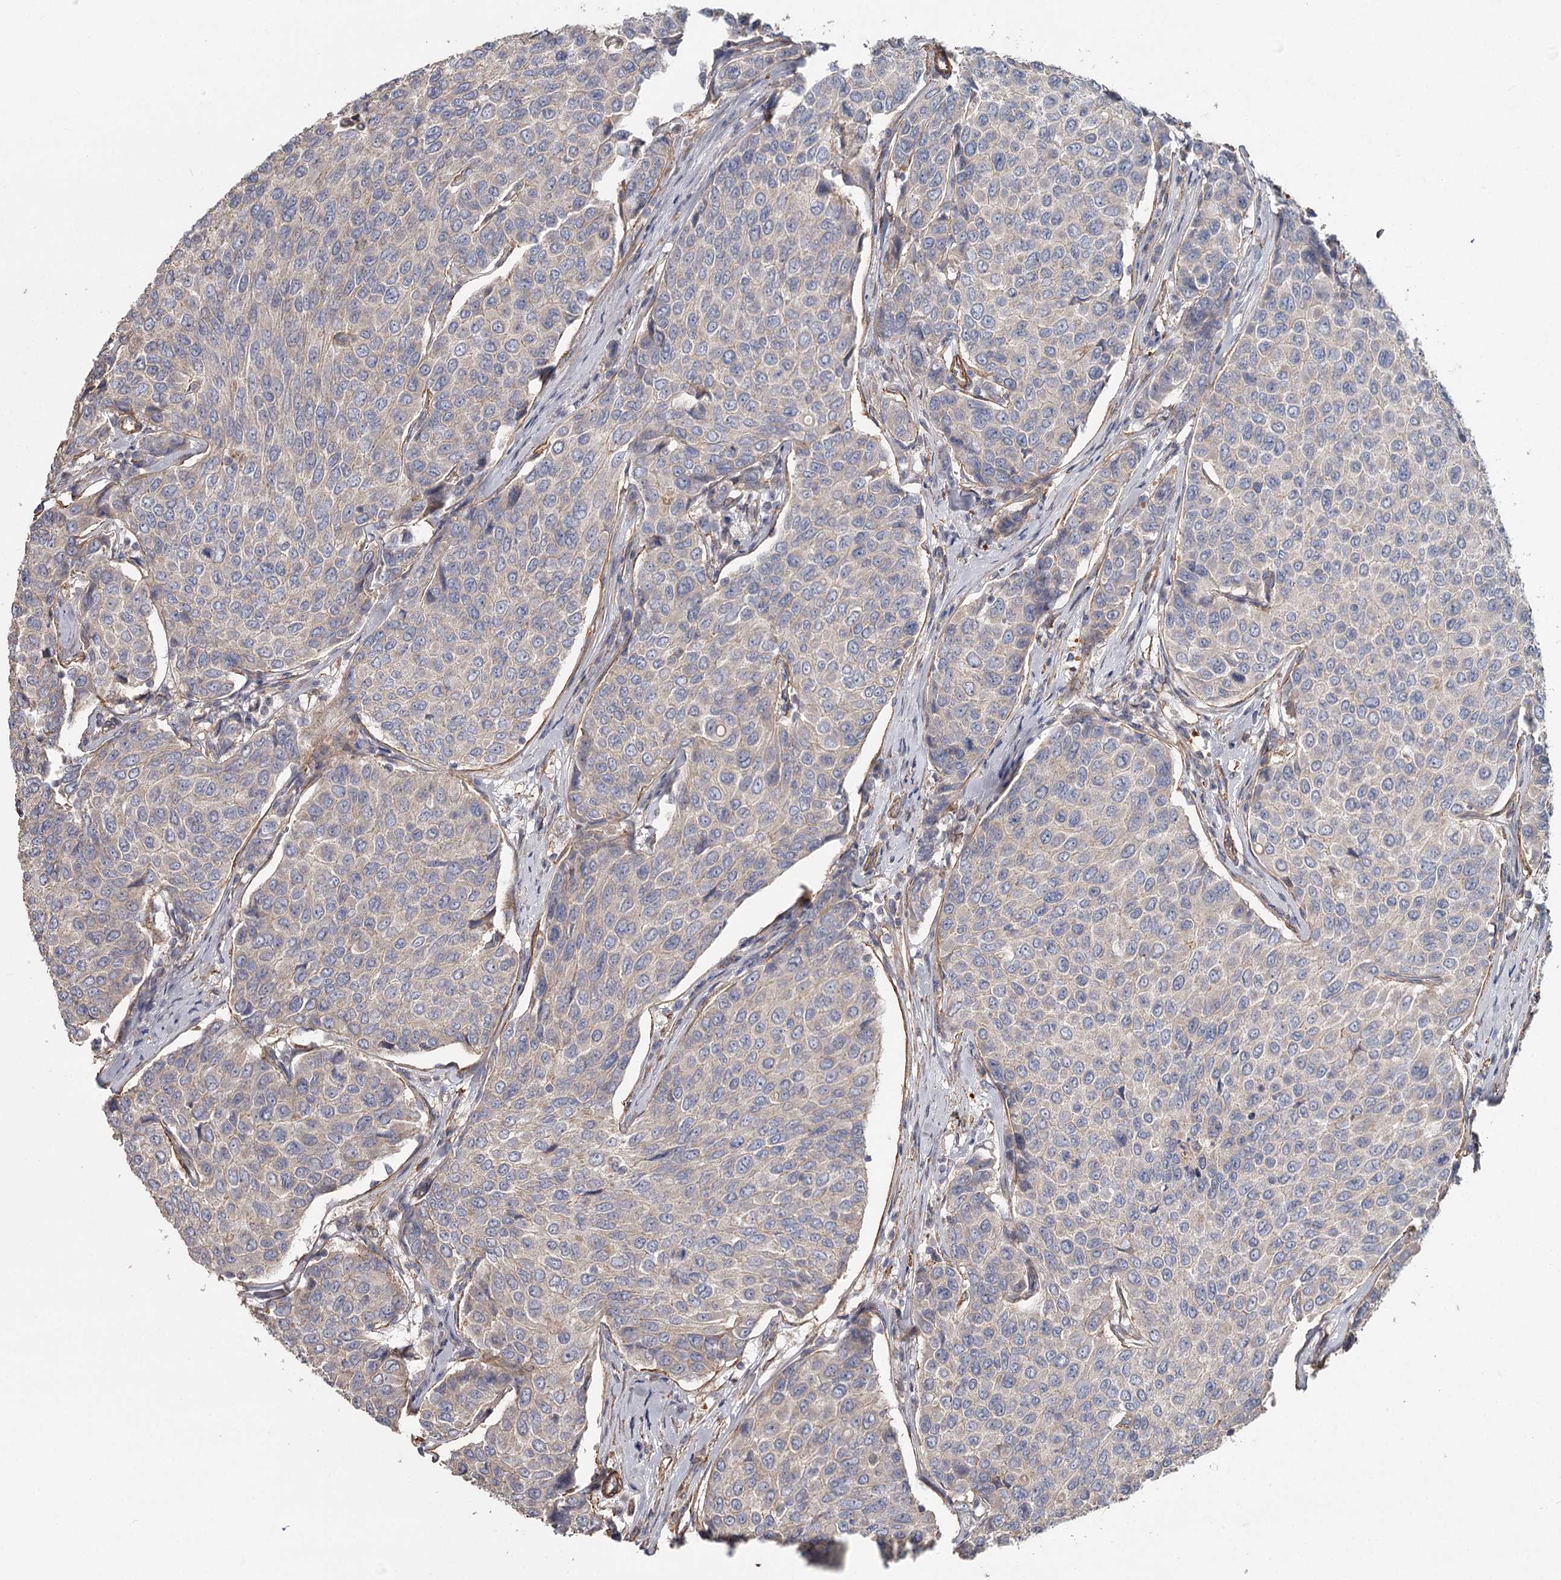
{"staining": {"intensity": "negative", "quantity": "none", "location": "none"}, "tissue": "breast cancer", "cell_type": "Tumor cells", "image_type": "cancer", "snomed": [{"axis": "morphology", "description": "Duct carcinoma"}, {"axis": "topography", "description": "Breast"}], "caption": "DAB (3,3'-diaminobenzidine) immunohistochemical staining of intraductal carcinoma (breast) displays no significant positivity in tumor cells. Brightfield microscopy of immunohistochemistry (IHC) stained with DAB (3,3'-diaminobenzidine) (brown) and hematoxylin (blue), captured at high magnification.", "gene": "DHRS9", "patient": {"sex": "female", "age": 55}}